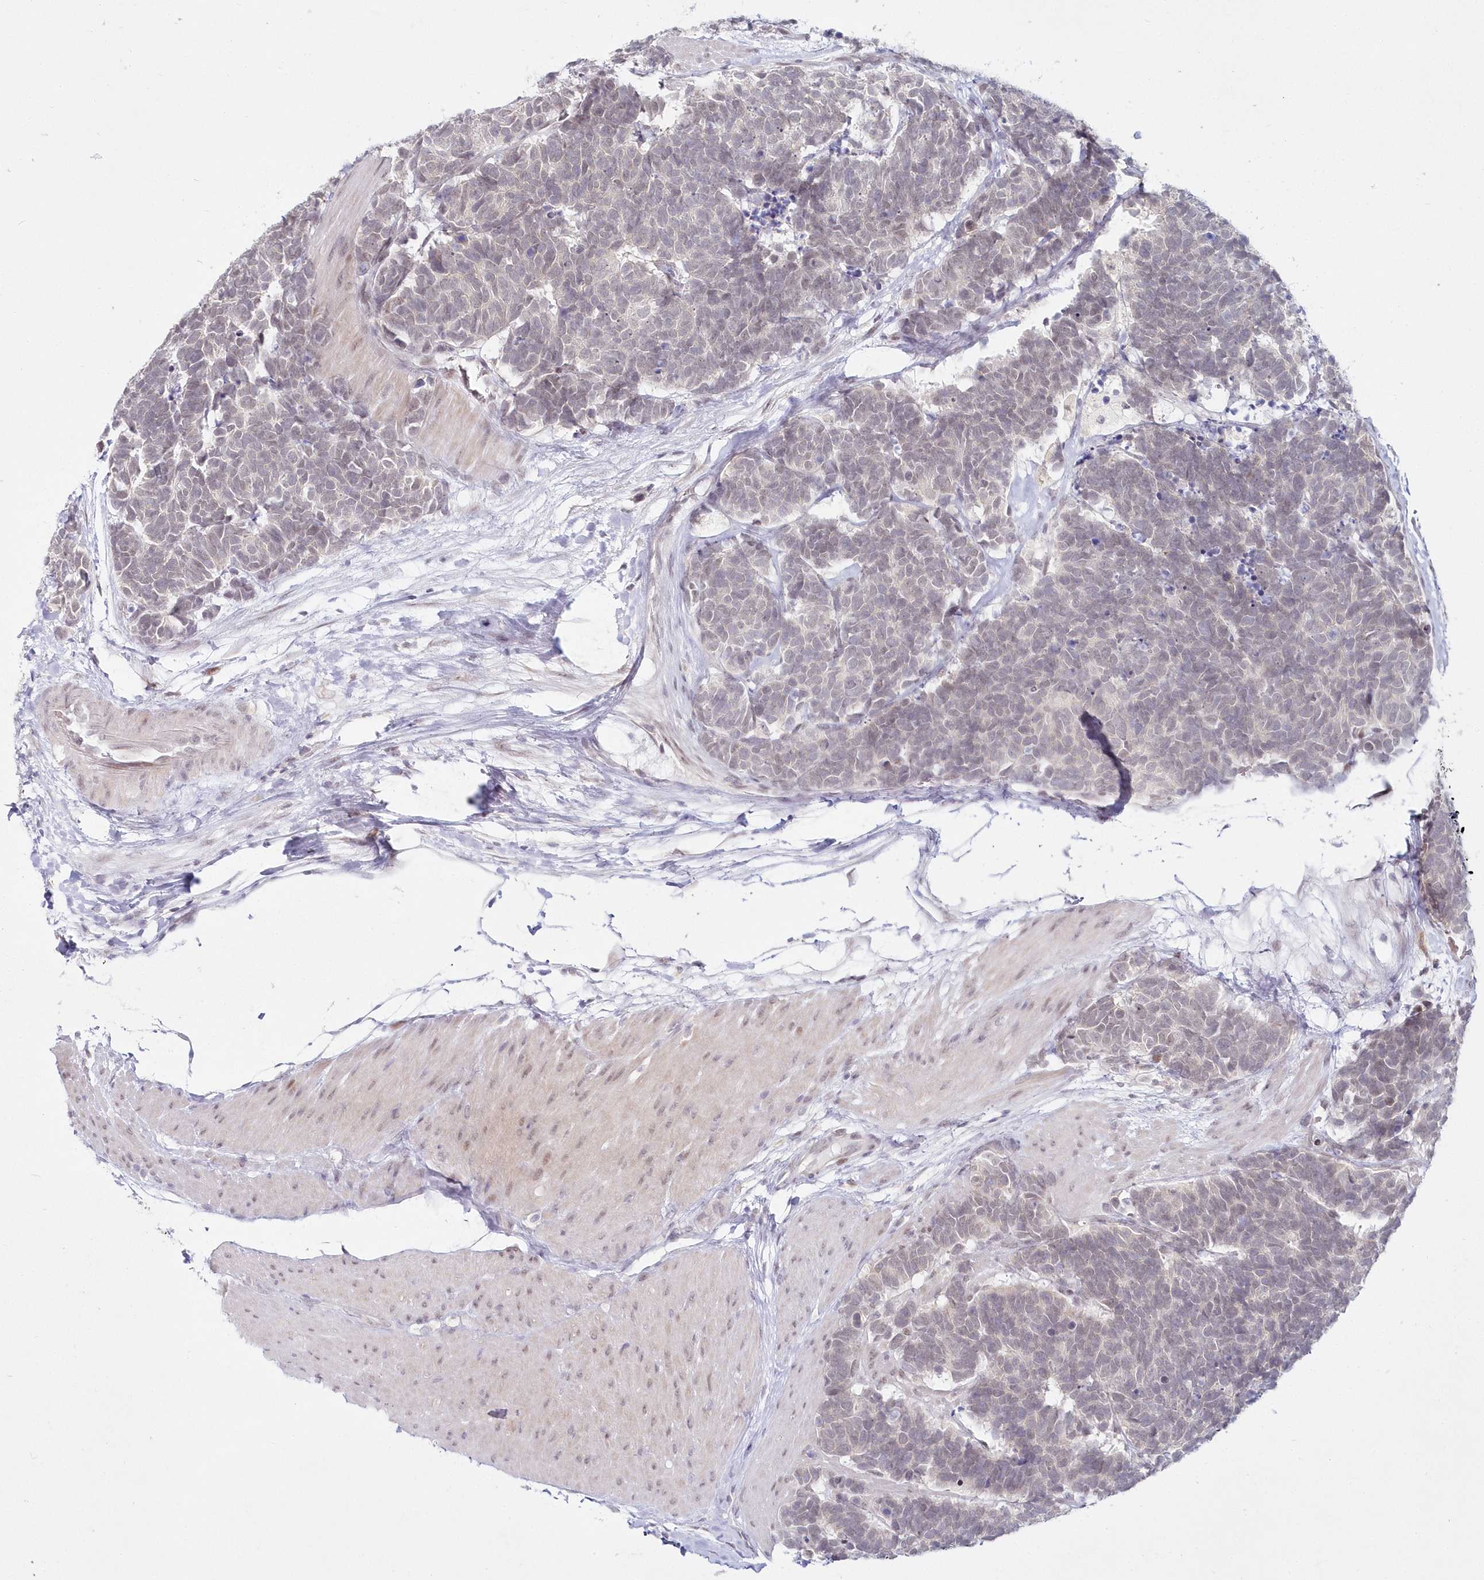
{"staining": {"intensity": "weak", "quantity": "<25%", "location": "cytoplasmic/membranous"}, "tissue": "carcinoid", "cell_type": "Tumor cells", "image_type": "cancer", "snomed": [{"axis": "morphology", "description": "Carcinoma, NOS"}, {"axis": "morphology", "description": "Carcinoid, malignant, NOS"}, {"axis": "topography", "description": "Urinary bladder"}], "caption": "A micrograph of carcinoid stained for a protein demonstrates no brown staining in tumor cells. (DAB IHC with hematoxylin counter stain).", "gene": "HYCC2", "patient": {"sex": "male", "age": 57}}